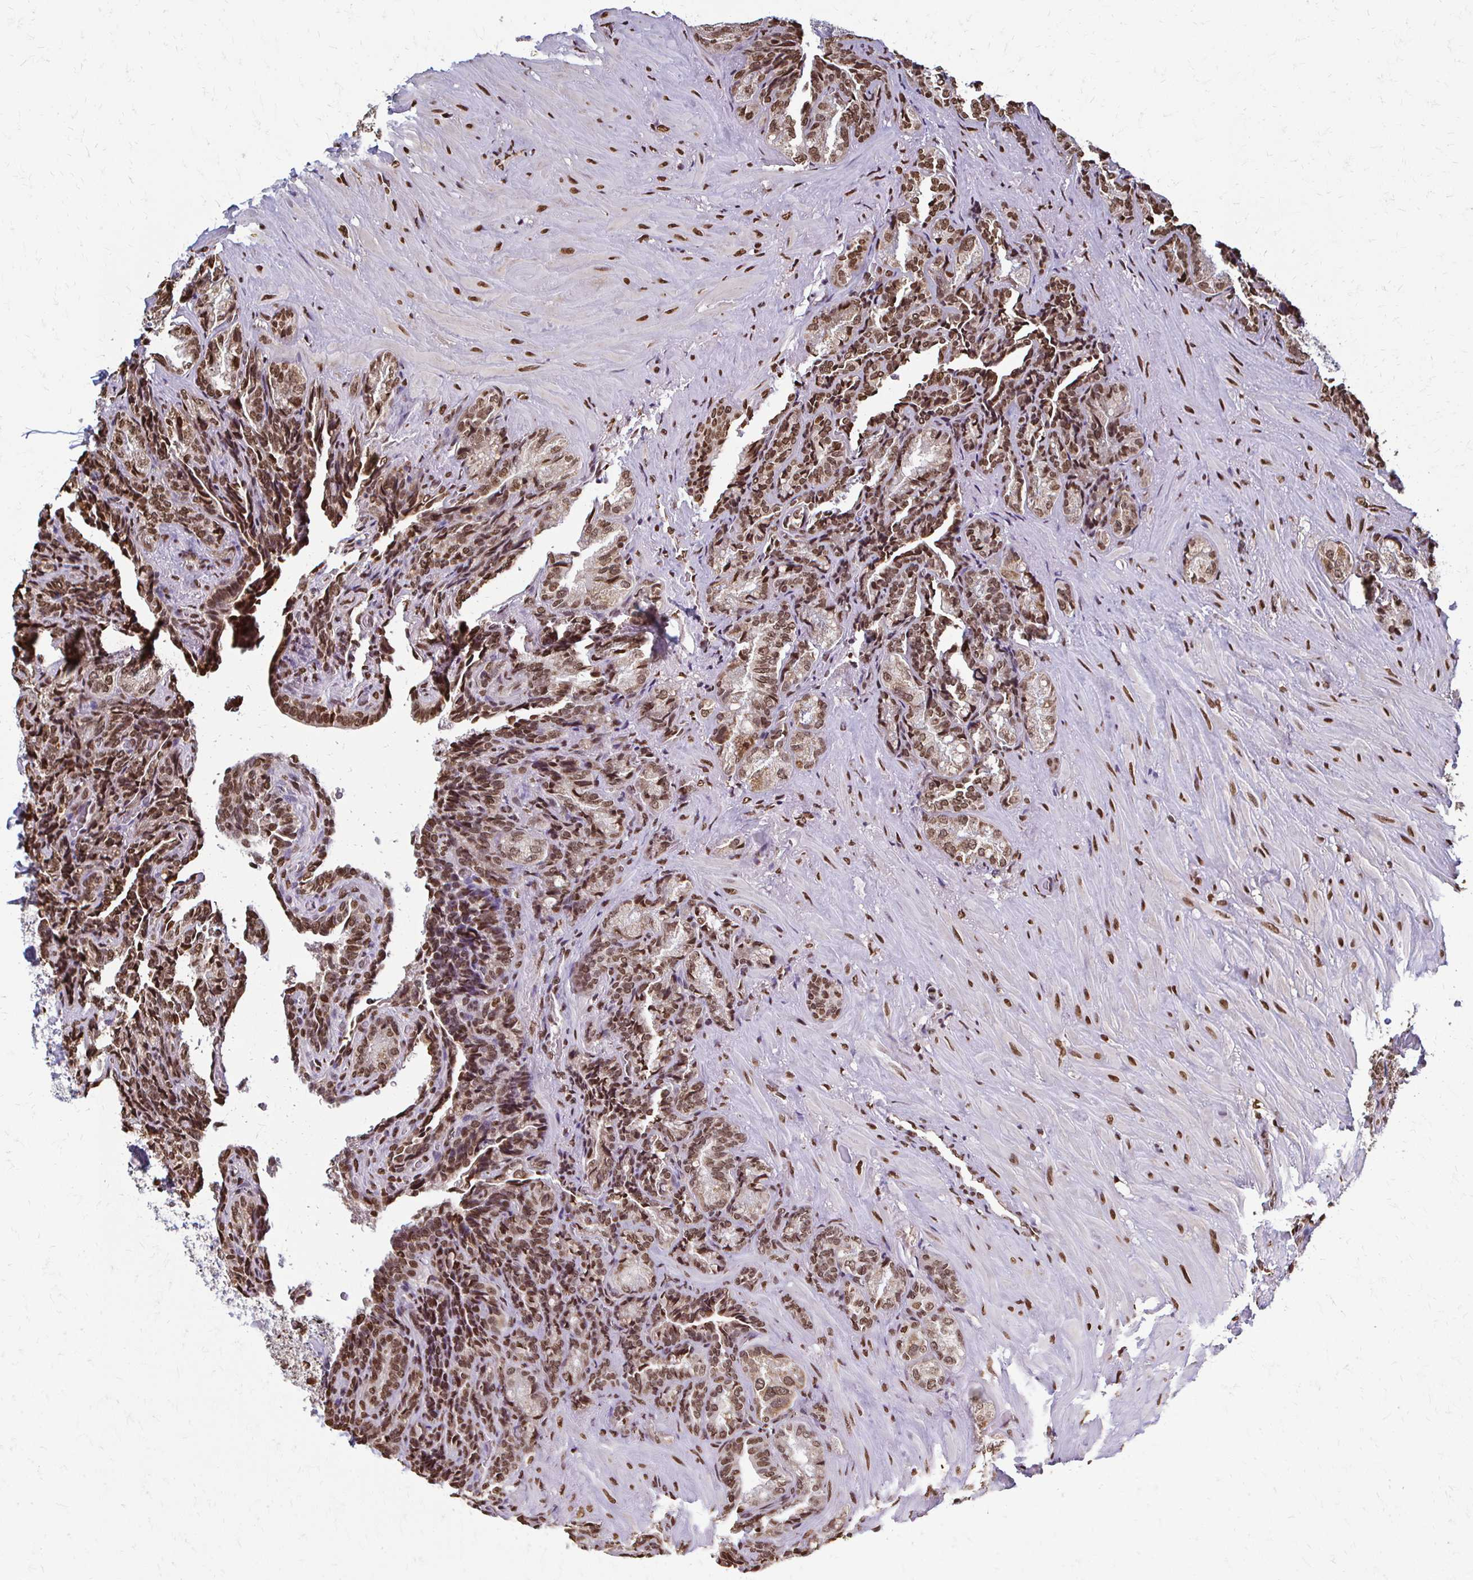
{"staining": {"intensity": "moderate", "quantity": ">75%", "location": "nuclear"}, "tissue": "seminal vesicle", "cell_type": "Glandular cells", "image_type": "normal", "snomed": [{"axis": "morphology", "description": "Normal tissue, NOS"}, {"axis": "topography", "description": "Seminal veicle"}], "caption": "Immunohistochemistry (IHC) histopathology image of unremarkable seminal vesicle: seminal vesicle stained using immunohistochemistry reveals medium levels of moderate protein expression localized specifically in the nuclear of glandular cells, appearing as a nuclear brown color.", "gene": "HOXA9", "patient": {"sex": "male", "age": 68}}